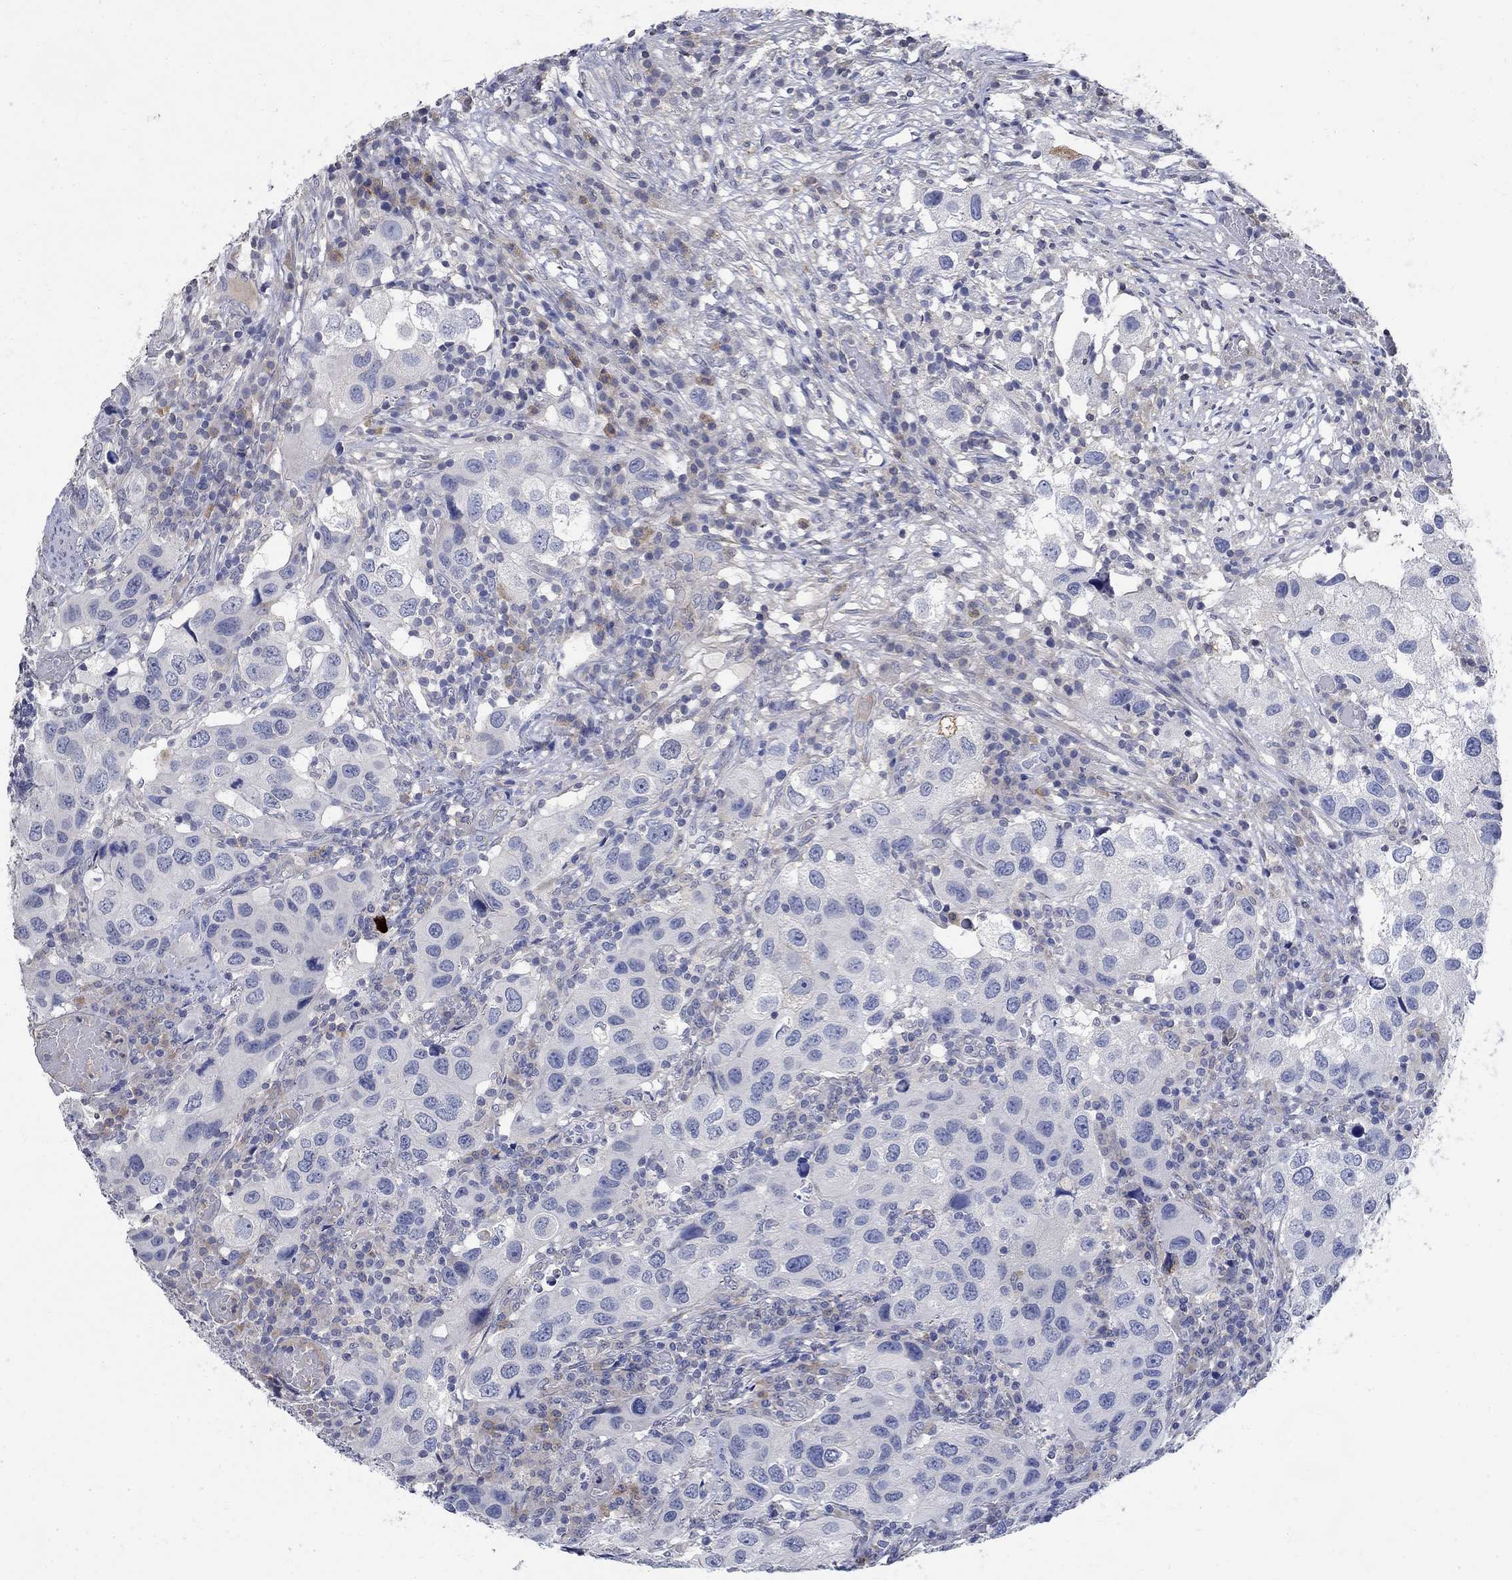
{"staining": {"intensity": "negative", "quantity": "none", "location": "none"}, "tissue": "urothelial cancer", "cell_type": "Tumor cells", "image_type": "cancer", "snomed": [{"axis": "morphology", "description": "Urothelial carcinoma, High grade"}, {"axis": "topography", "description": "Urinary bladder"}], "caption": "Histopathology image shows no significant protein staining in tumor cells of urothelial cancer.", "gene": "TMEM169", "patient": {"sex": "male", "age": 79}}